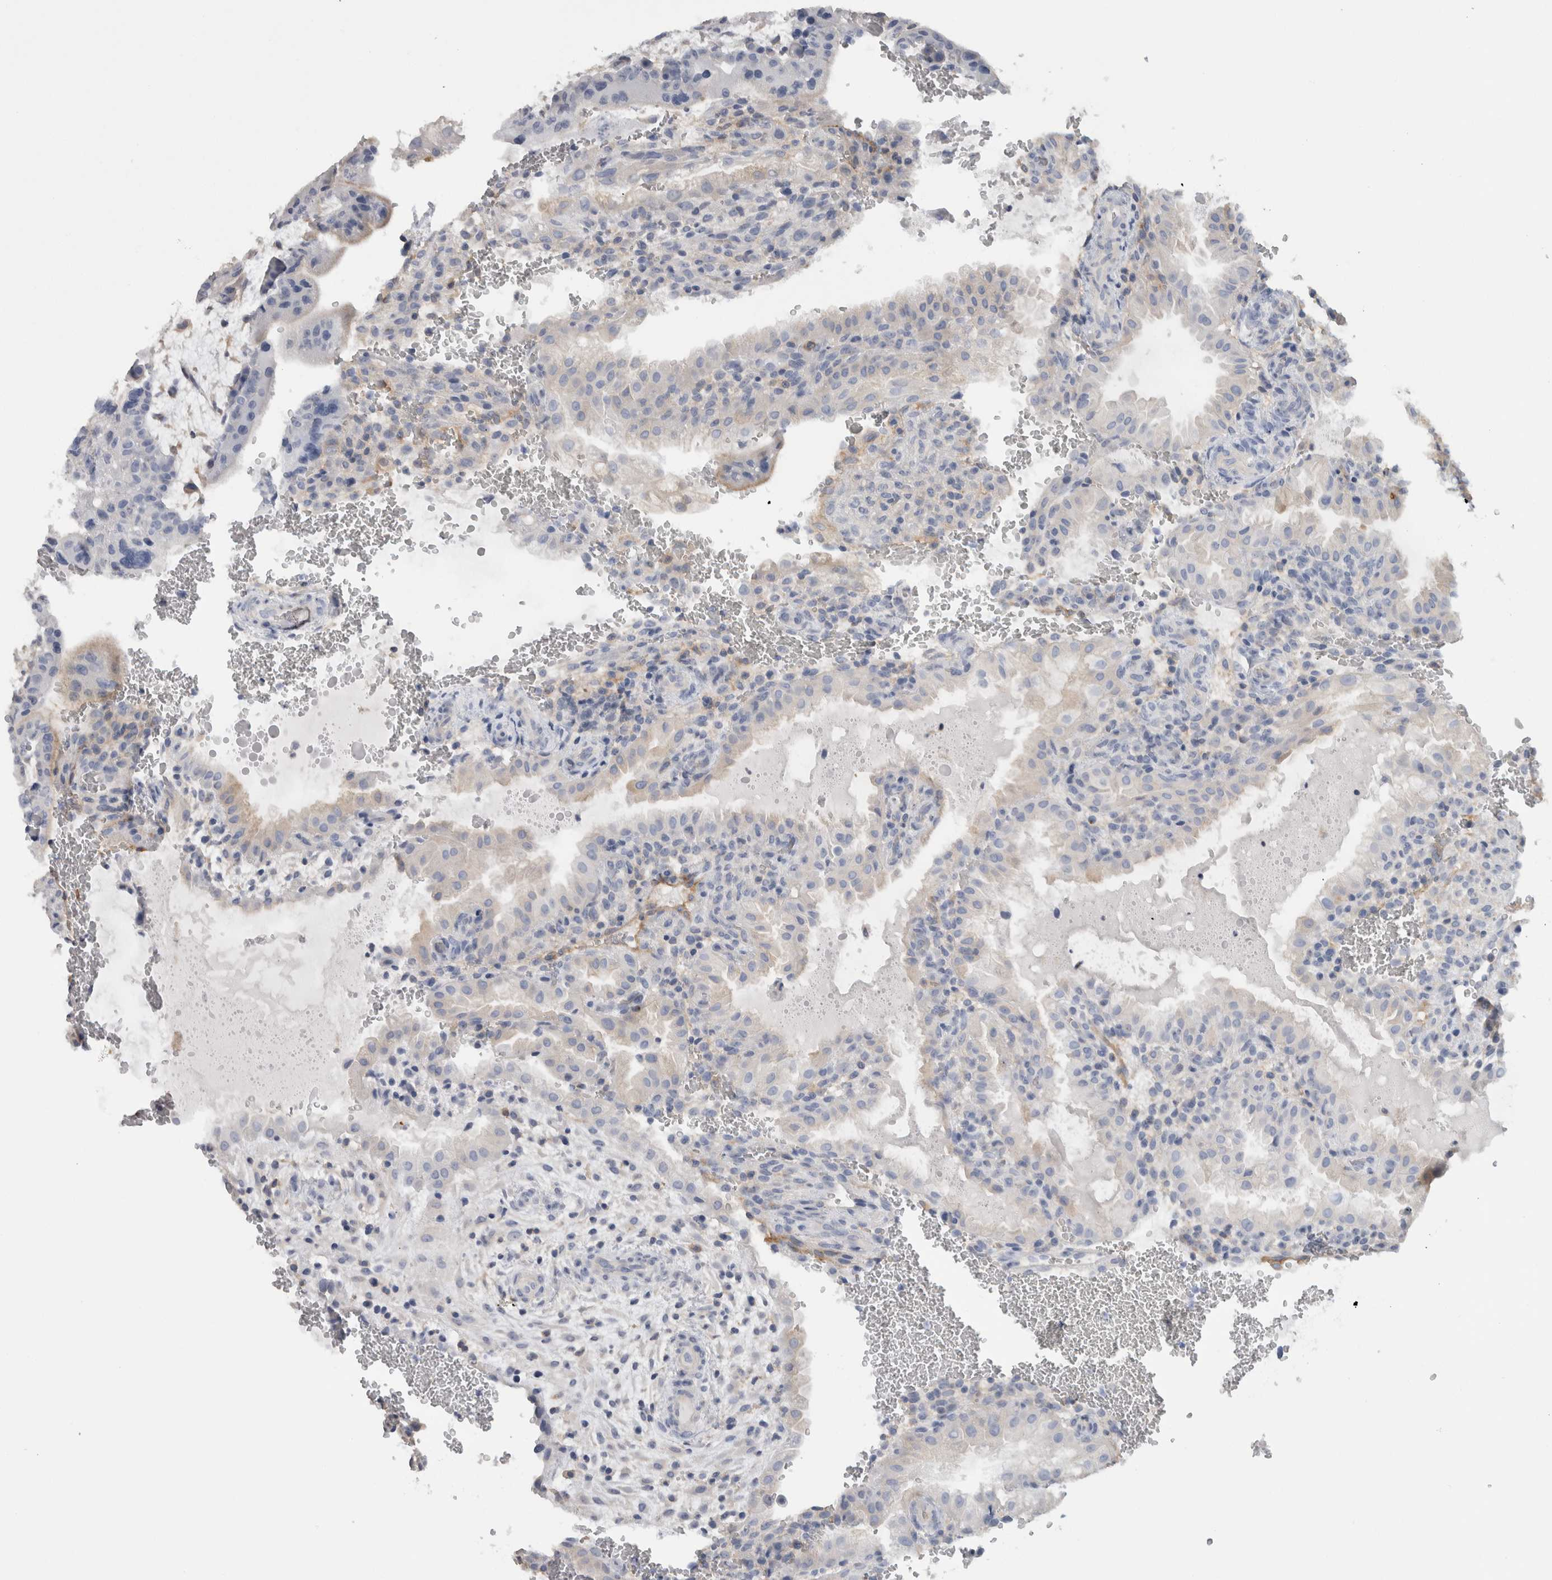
{"staining": {"intensity": "negative", "quantity": "none", "location": "none"}, "tissue": "placenta", "cell_type": "Trophoblastic cells", "image_type": "normal", "snomed": [{"axis": "morphology", "description": "Normal tissue, NOS"}, {"axis": "topography", "description": "Placenta"}], "caption": "The photomicrograph shows no significant staining in trophoblastic cells of placenta. (DAB immunohistochemistry with hematoxylin counter stain).", "gene": "SCRN1", "patient": {"sex": "female", "age": 35}}